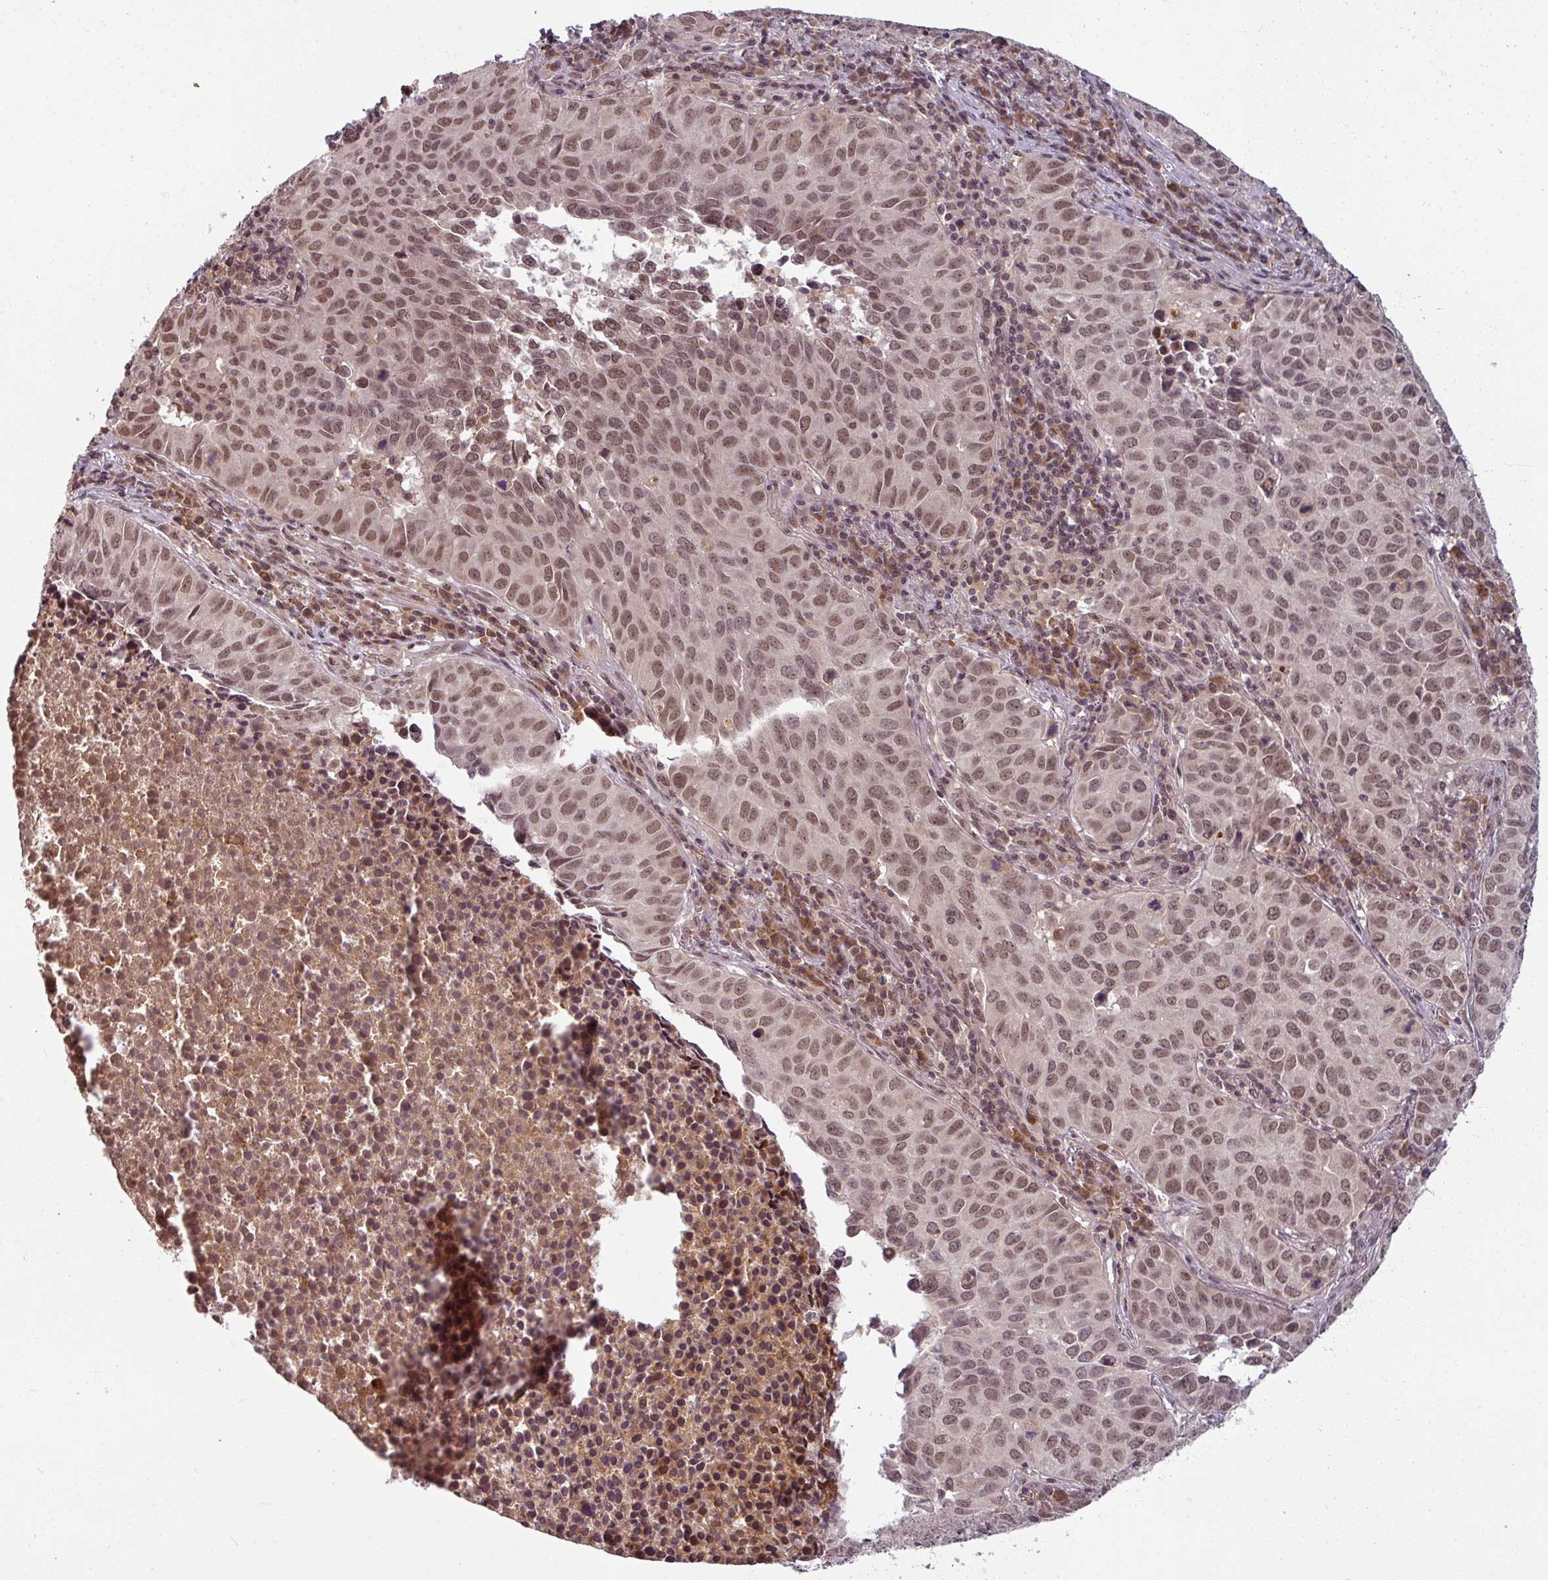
{"staining": {"intensity": "moderate", "quantity": ">75%", "location": "nuclear"}, "tissue": "lung cancer", "cell_type": "Tumor cells", "image_type": "cancer", "snomed": [{"axis": "morphology", "description": "Adenocarcinoma, NOS"}, {"axis": "topography", "description": "Lung"}], "caption": "About >75% of tumor cells in lung cancer (adenocarcinoma) reveal moderate nuclear protein expression as visualized by brown immunohistochemical staining.", "gene": "POLR2G", "patient": {"sex": "female", "age": 50}}